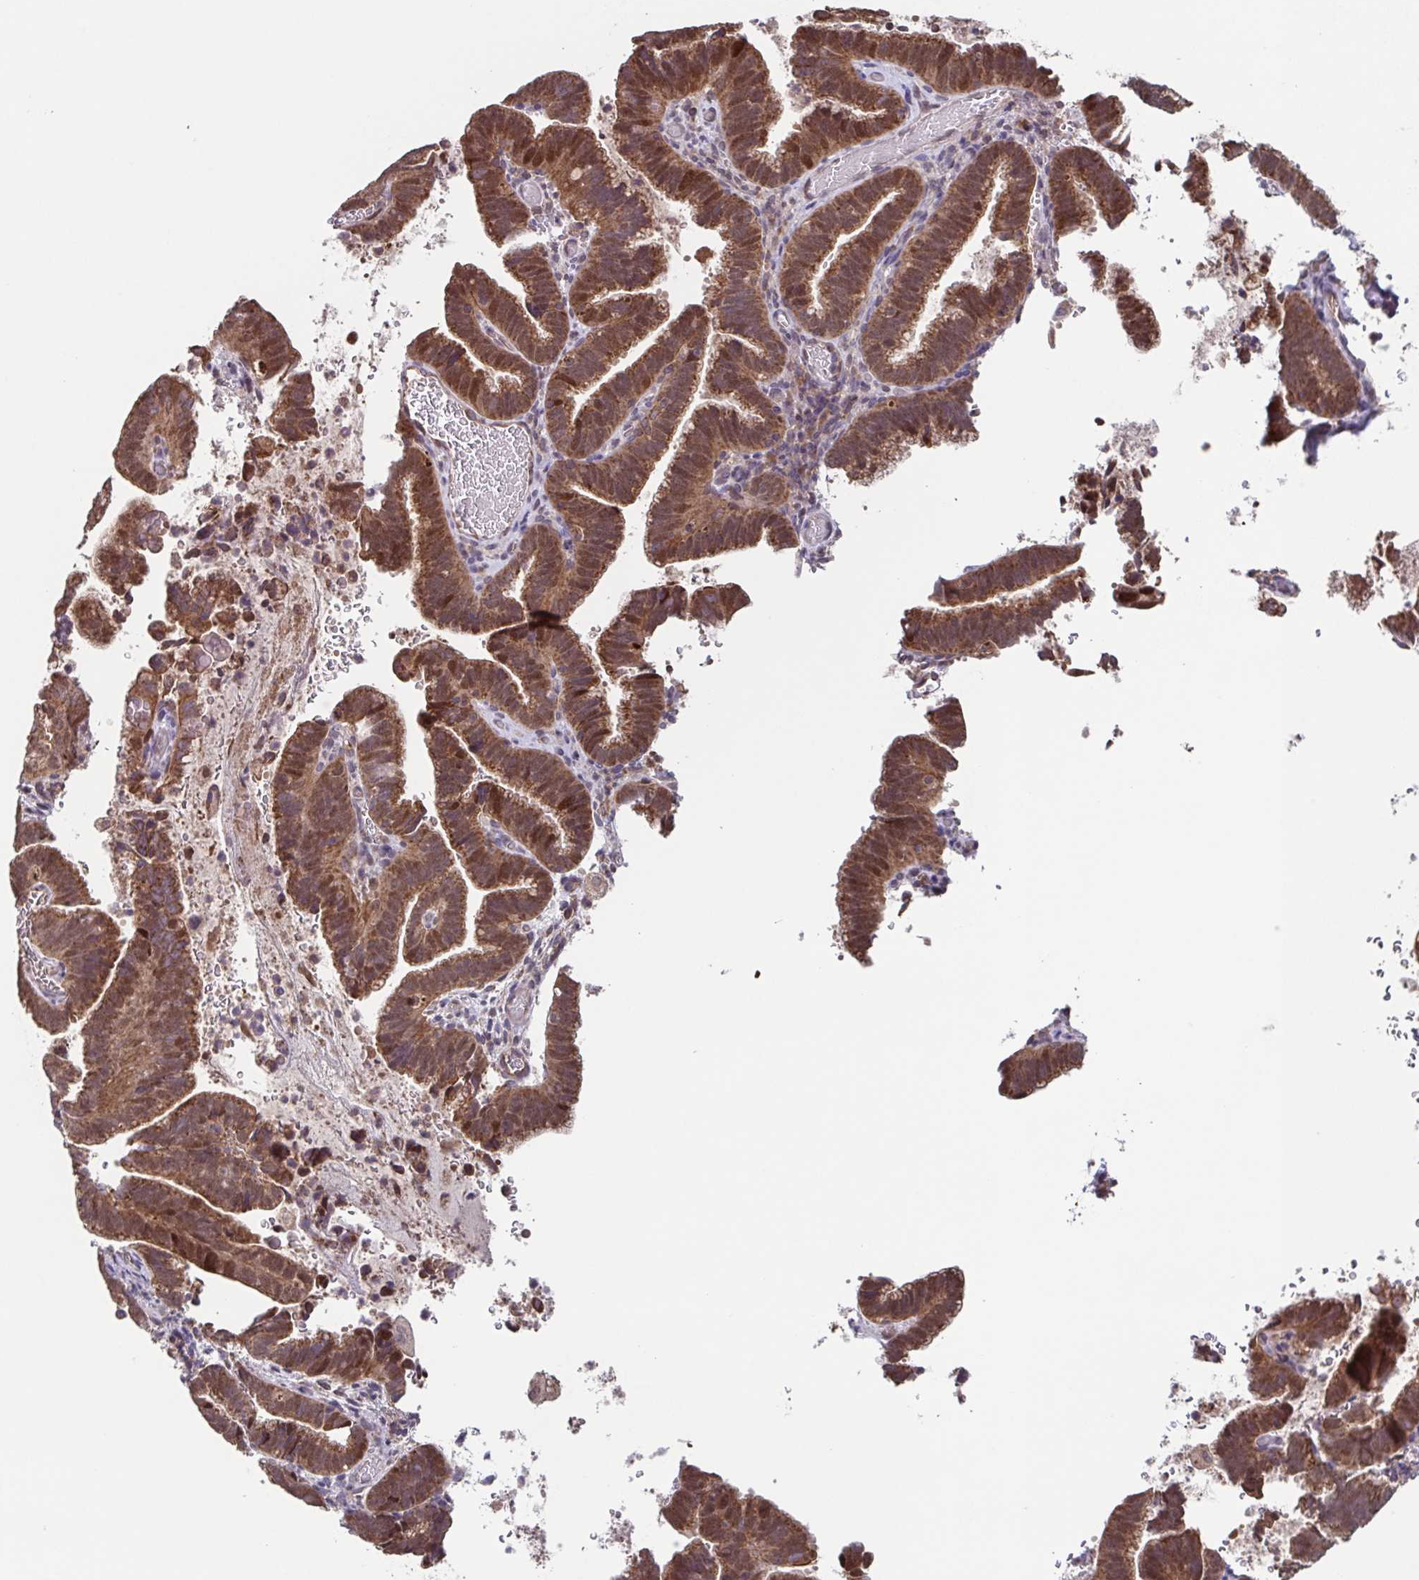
{"staining": {"intensity": "strong", "quantity": ">75%", "location": "cytoplasmic/membranous,nuclear"}, "tissue": "cervical cancer", "cell_type": "Tumor cells", "image_type": "cancer", "snomed": [{"axis": "morphology", "description": "Adenocarcinoma, NOS"}, {"axis": "topography", "description": "Cervix"}], "caption": "The immunohistochemical stain shows strong cytoplasmic/membranous and nuclear staining in tumor cells of cervical adenocarcinoma tissue.", "gene": "TTC19", "patient": {"sex": "female", "age": 61}}